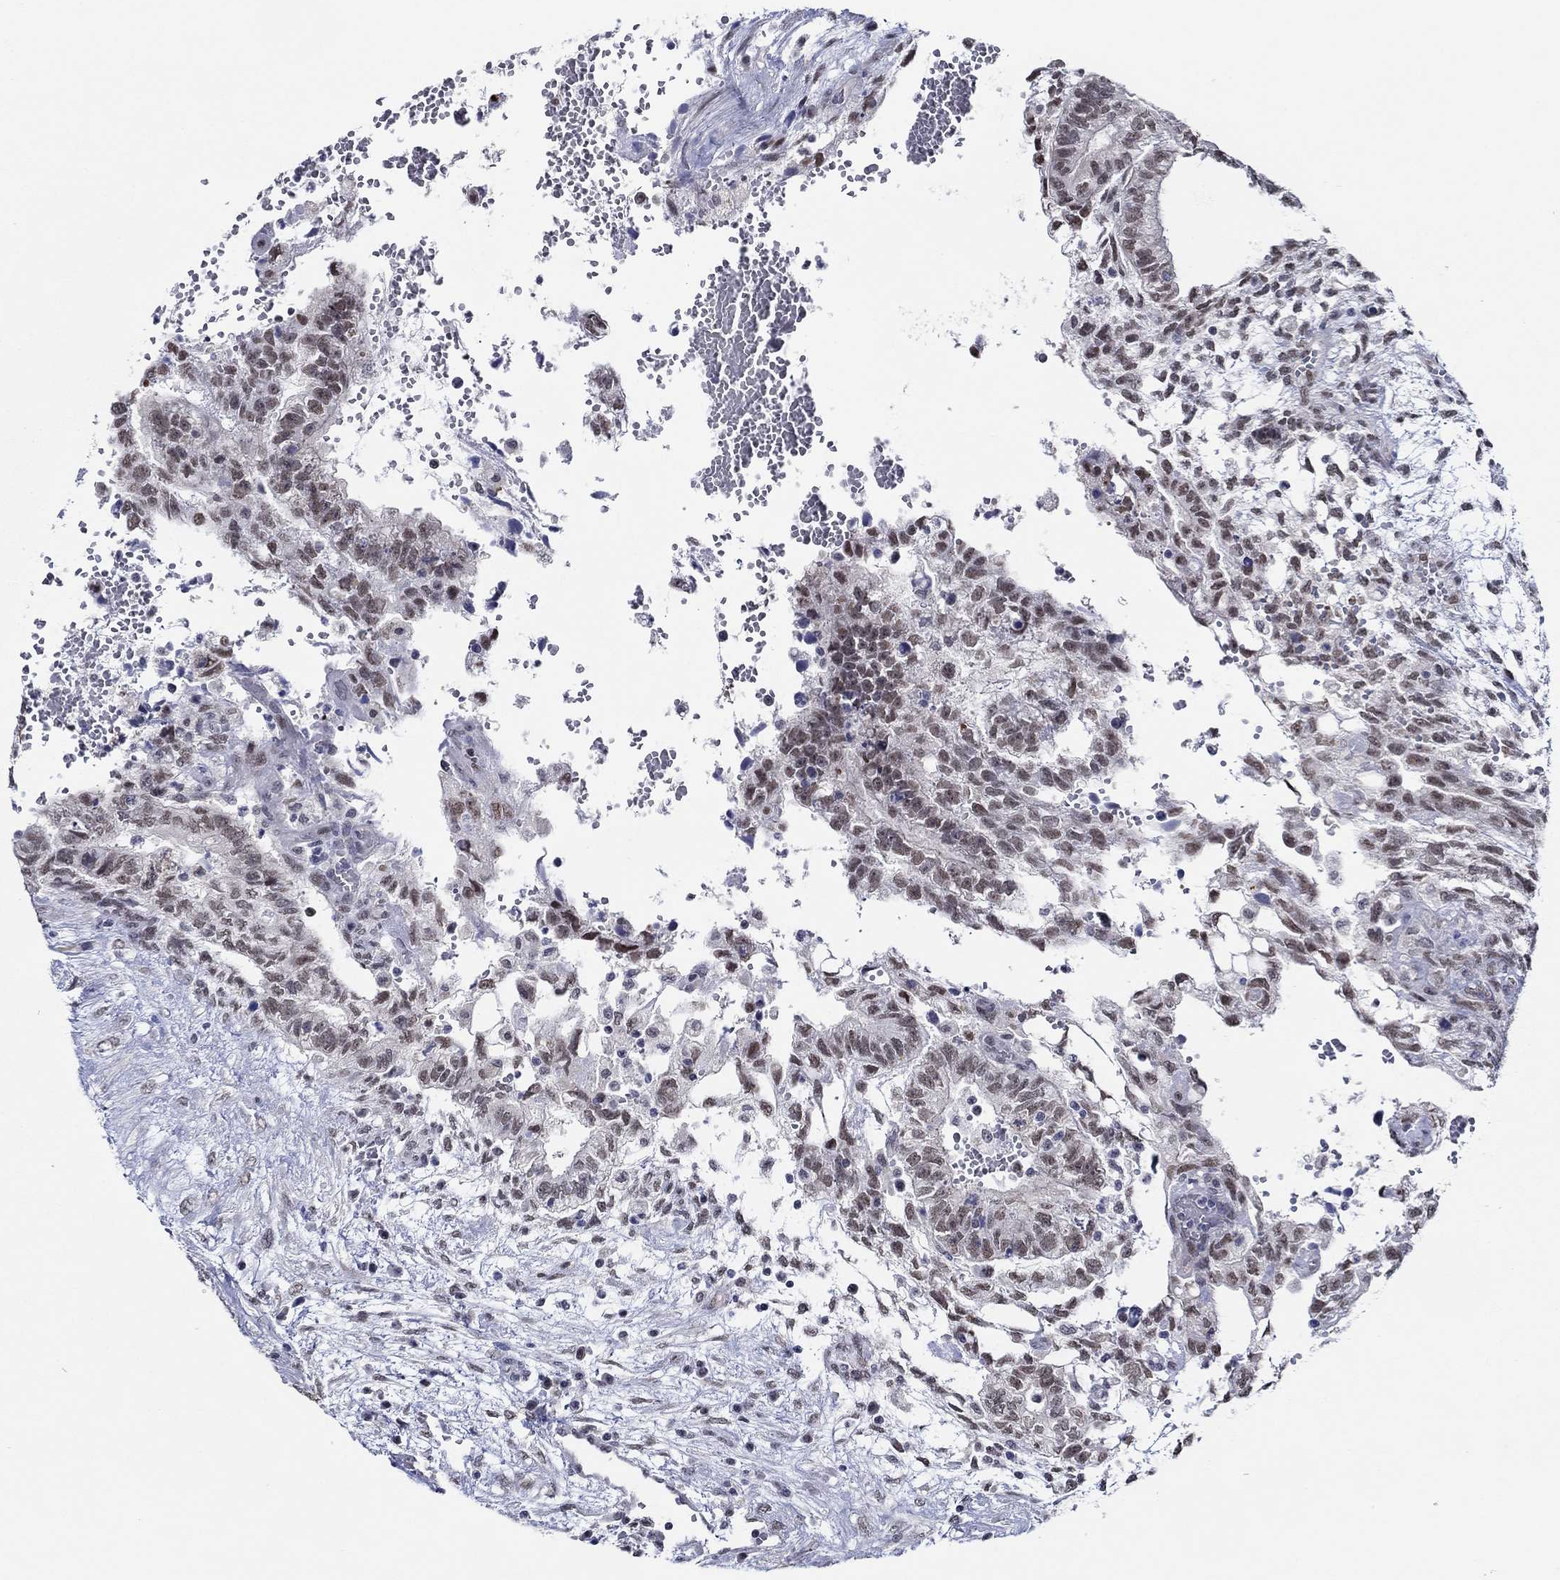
{"staining": {"intensity": "moderate", "quantity": ">75%", "location": "nuclear"}, "tissue": "testis cancer", "cell_type": "Tumor cells", "image_type": "cancer", "snomed": [{"axis": "morphology", "description": "Carcinoma, Embryonal, NOS"}, {"axis": "topography", "description": "Testis"}], "caption": "This image displays testis cancer (embryonal carcinoma) stained with immunohistochemistry (IHC) to label a protein in brown. The nuclear of tumor cells show moderate positivity for the protein. Nuclei are counter-stained blue.", "gene": "SLC34A1", "patient": {"sex": "male", "age": 32}}